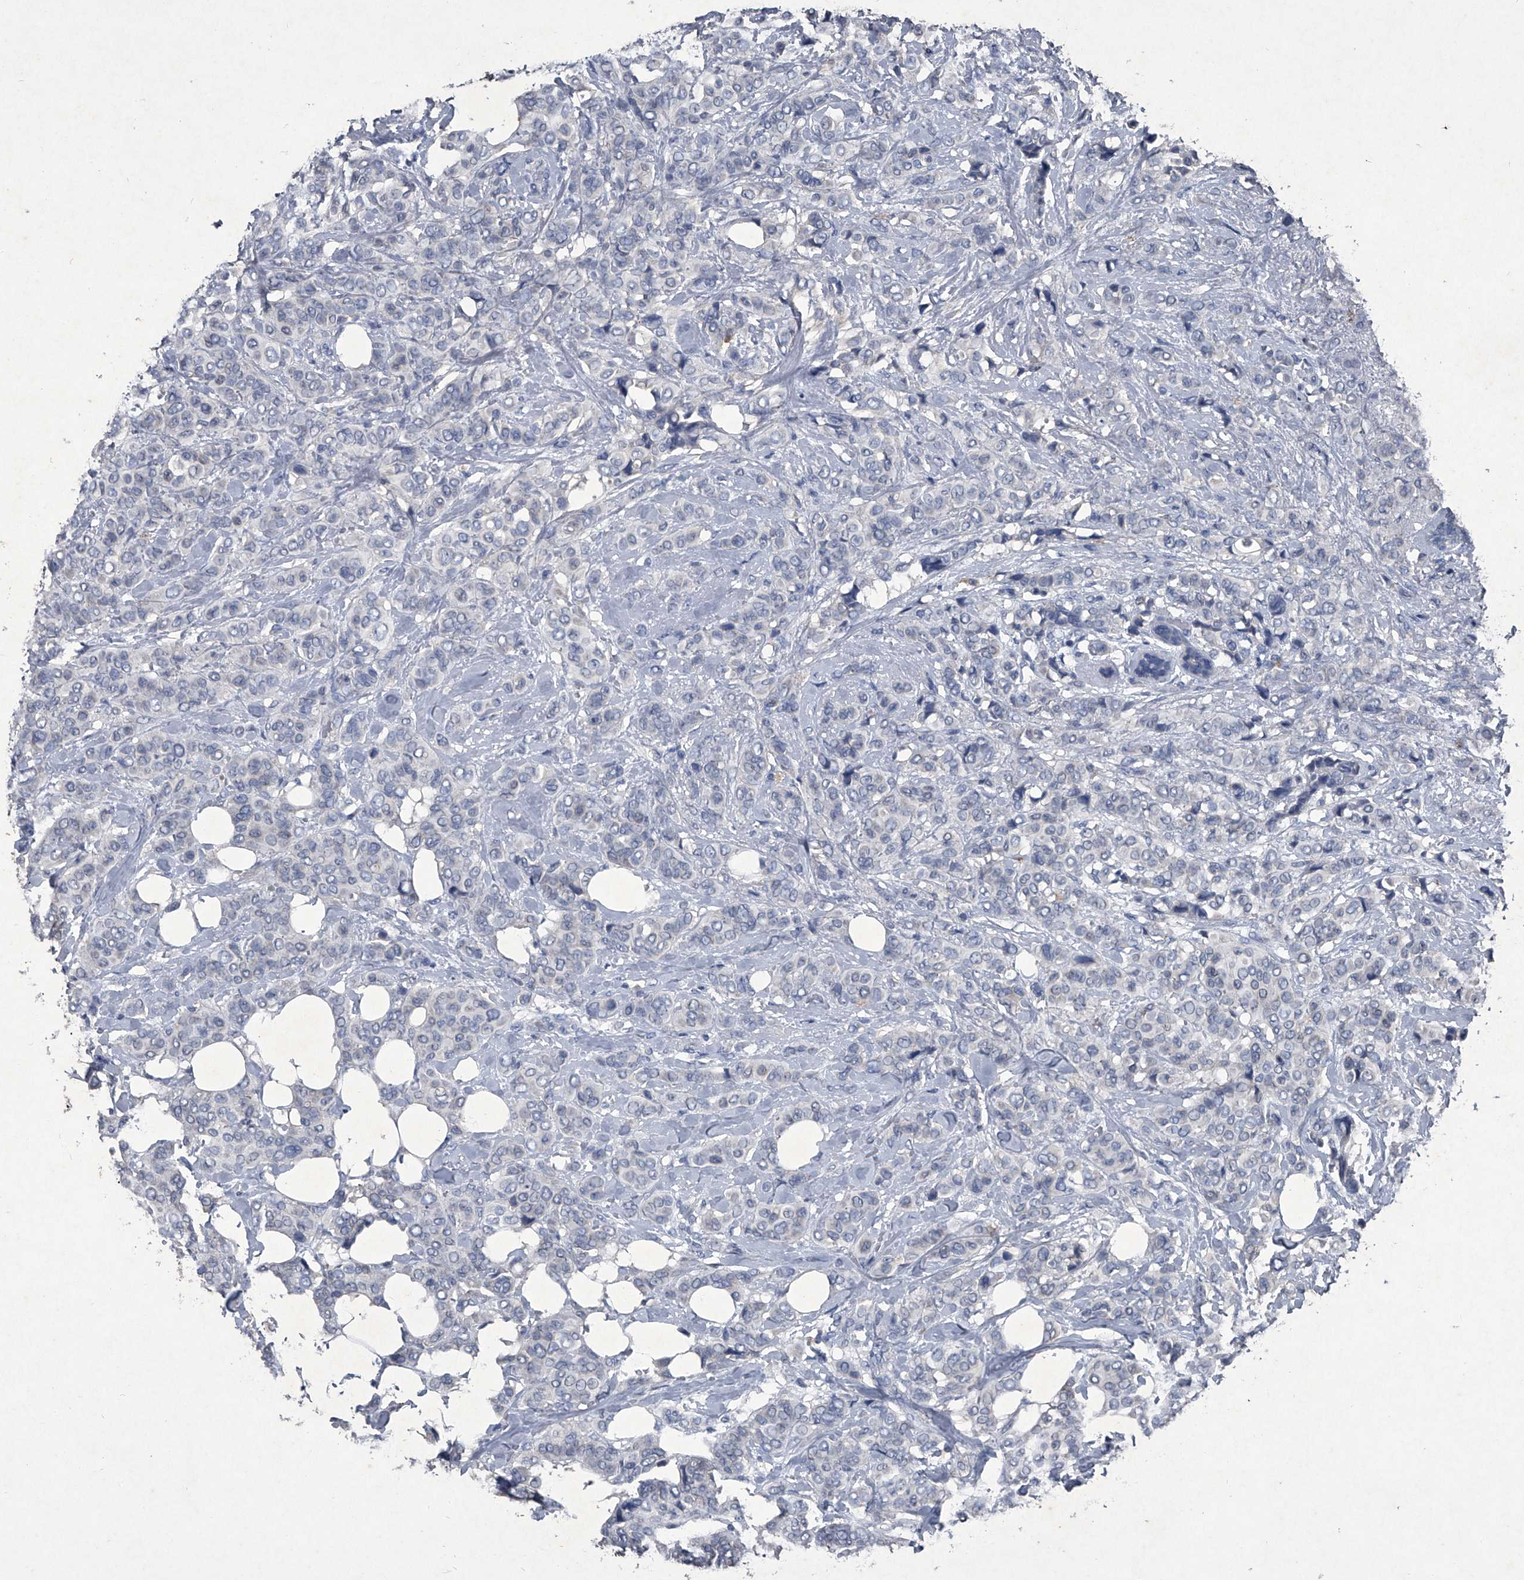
{"staining": {"intensity": "negative", "quantity": "none", "location": "none"}, "tissue": "breast cancer", "cell_type": "Tumor cells", "image_type": "cancer", "snomed": [{"axis": "morphology", "description": "Lobular carcinoma"}, {"axis": "topography", "description": "Breast"}], "caption": "Tumor cells show no significant protein expression in breast lobular carcinoma.", "gene": "MAPKAP1", "patient": {"sex": "female", "age": 51}}